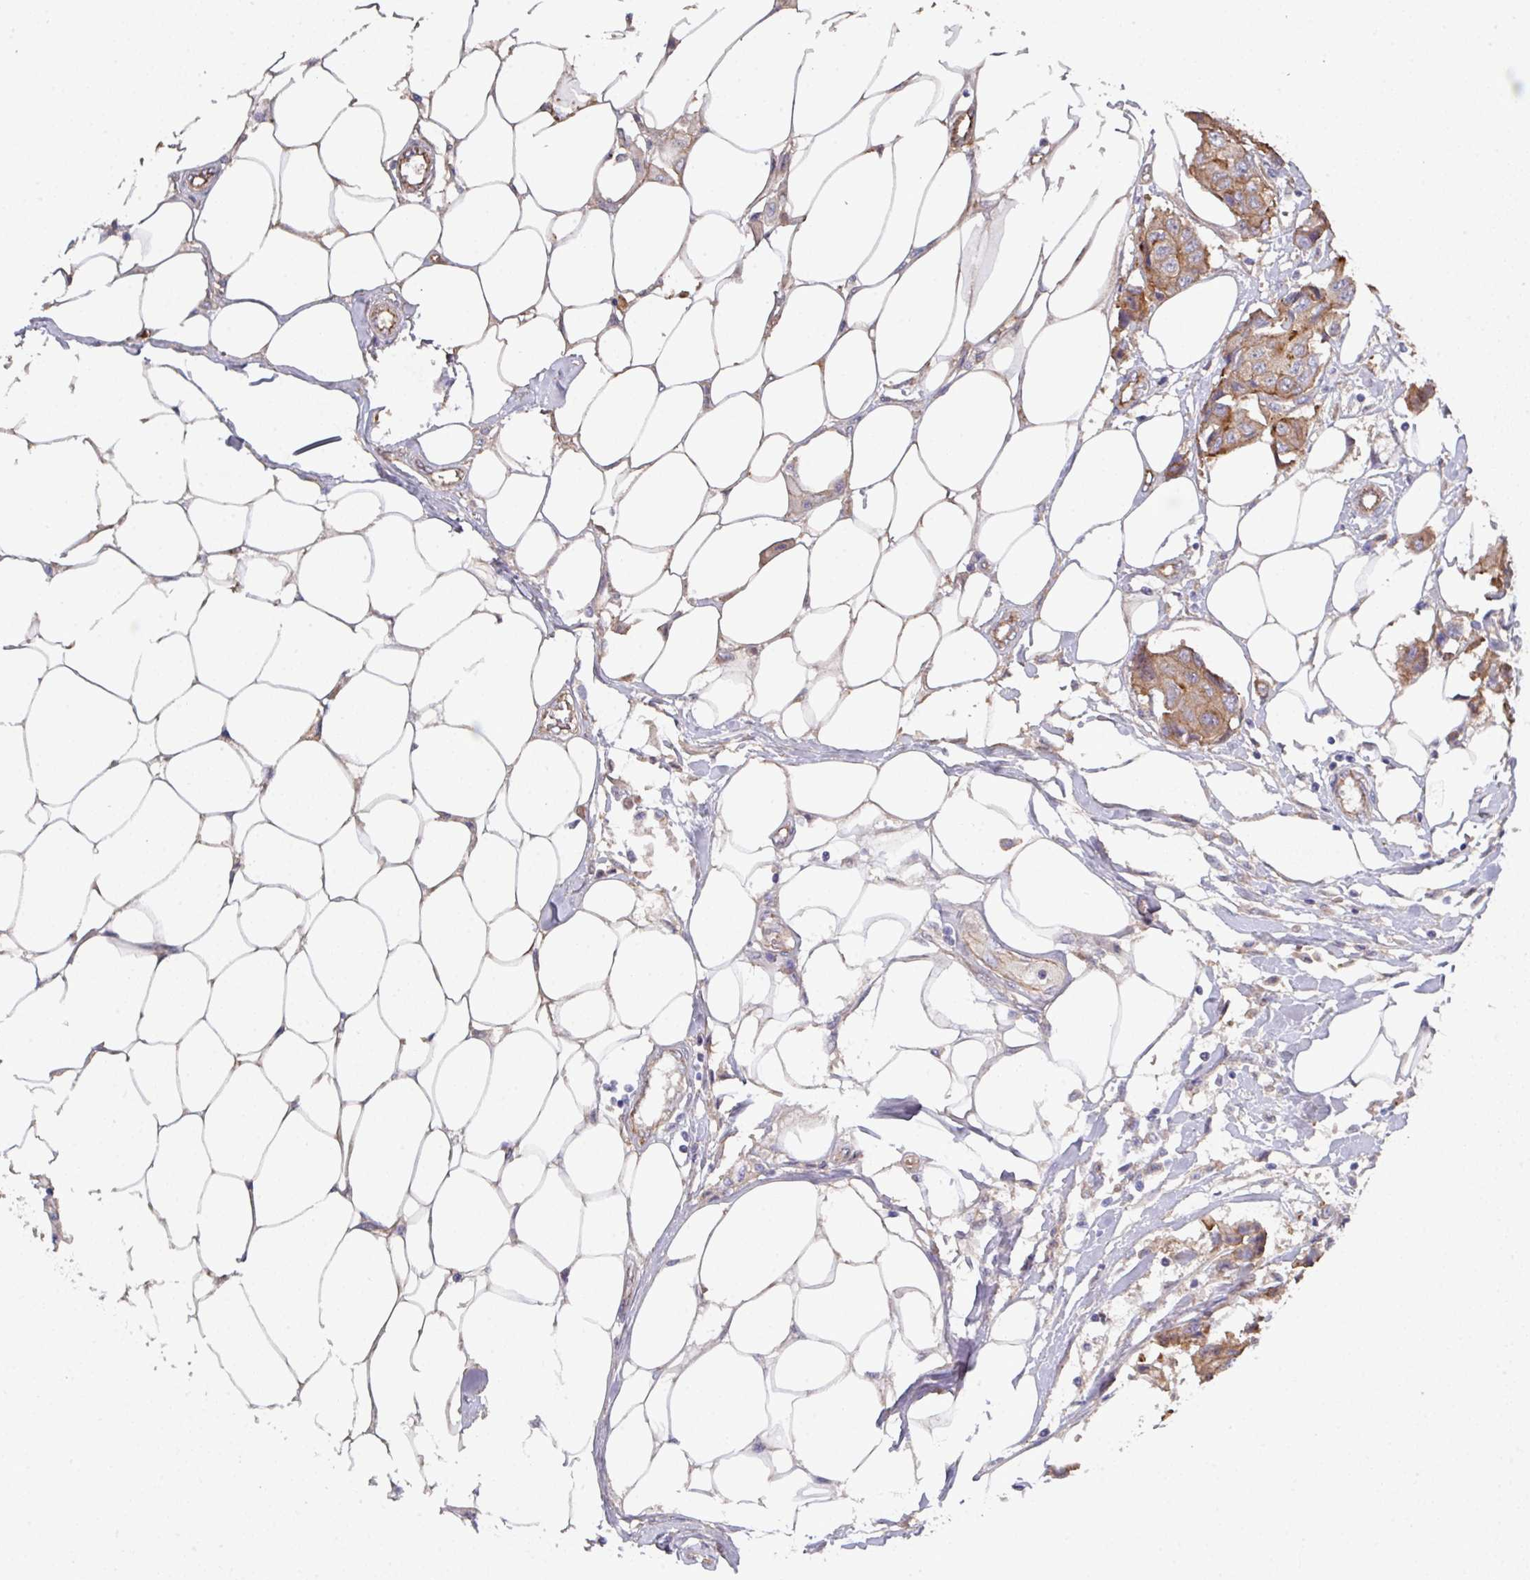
{"staining": {"intensity": "moderate", "quantity": ">75%", "location": "cytoplasmic/membranous"}, "tissue": "breast cancer", "cell_type": "Tumor cells", "image_type": "cancer", "snomed": [{"axis": "morphology", "description": "Duct carcinoma"}, {"axis": "topography", "description": "Breast"}, {"axis": "topography", "description": "Lymph node"}], "caption": "This is an image of IHC staining of breast cancer, which shows moderate expression in the cytoplasmic/membranous of tumor cells.", "gene": "PRR5", "patient": {"sex": "female", "age": 80}}